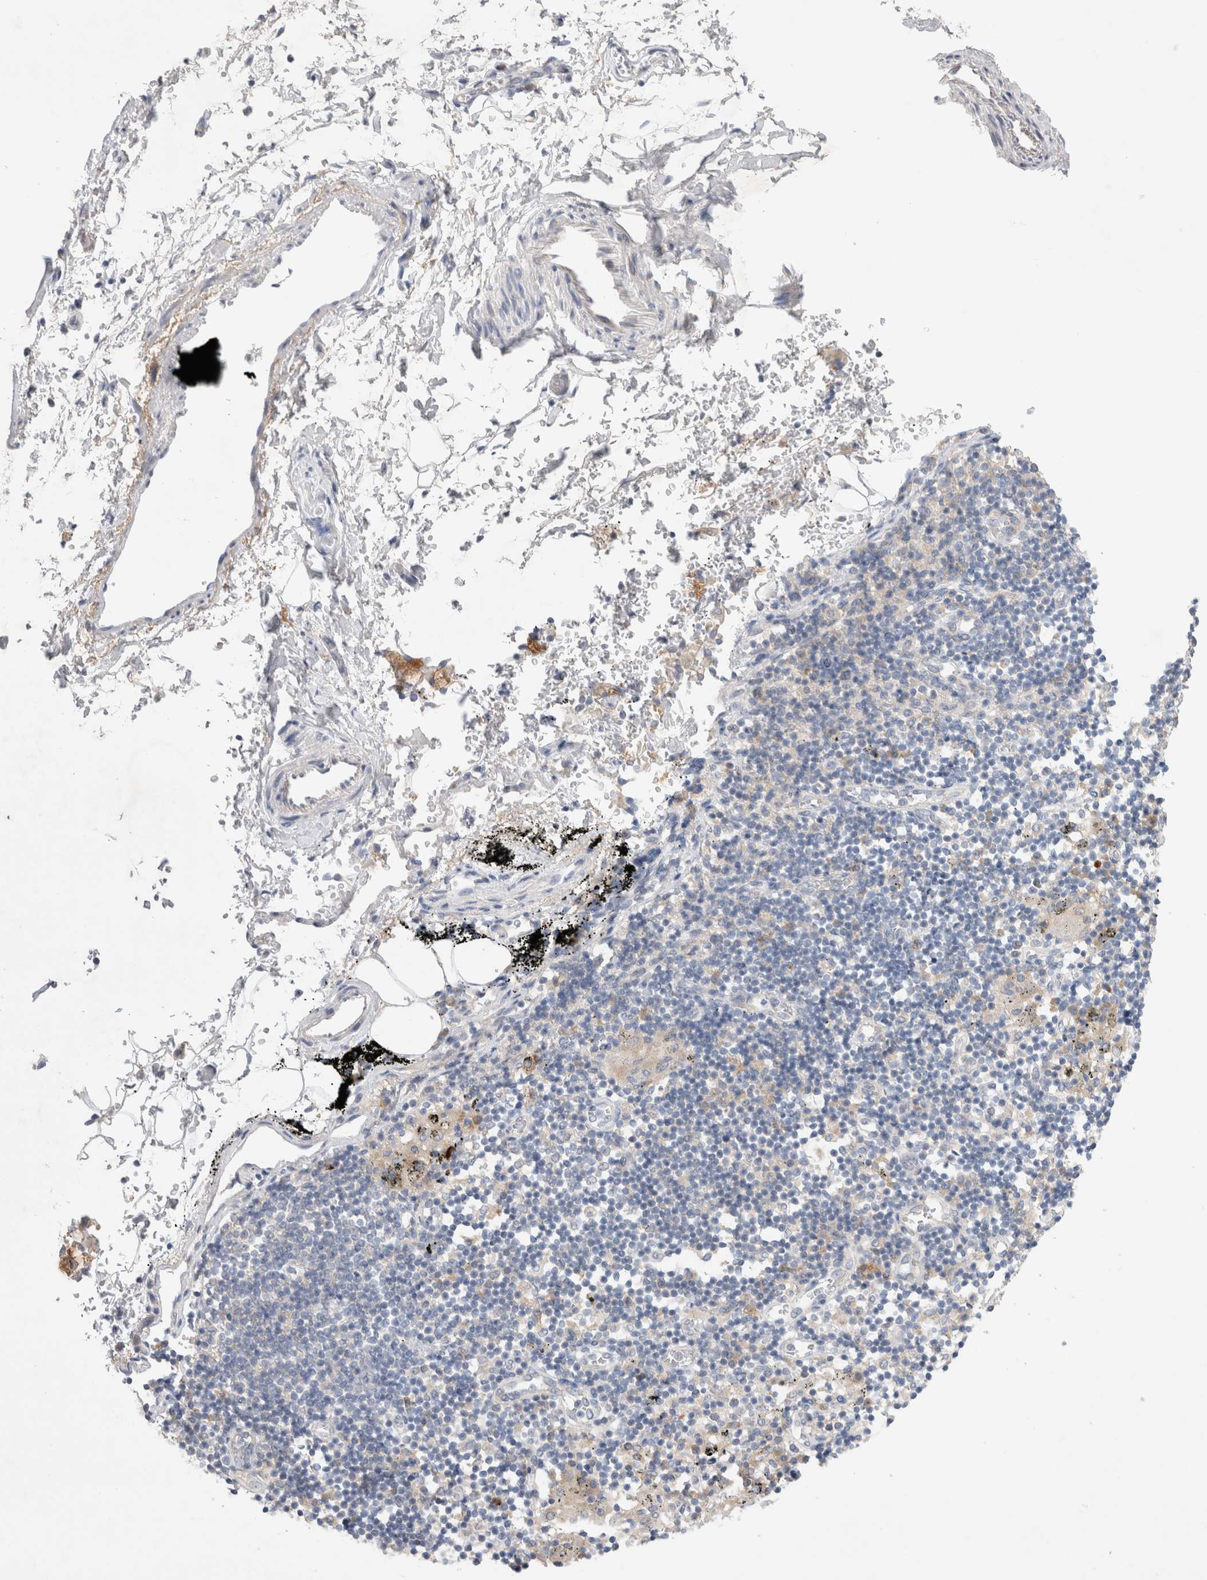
{"staining": {"intensity": "negative", "quantity": "none", "location": "none"}, "tissue": "adipose tissue", "cell_type": "Adipocytes", "image_type": "normal", "snomed": [{"axis": "morphology", "description": "Normal tissue, NOS"}, {"axis": "topography", "description": "Cartilage tissue"}, {"axis": "topography", "description": "Lung"}], "caption": "Photomicrograph shows no significant protein expression in adipocytes of benign adipose tissue.", "gene": "RBM12B", "patient": {"sex": "female", "age": 77}}